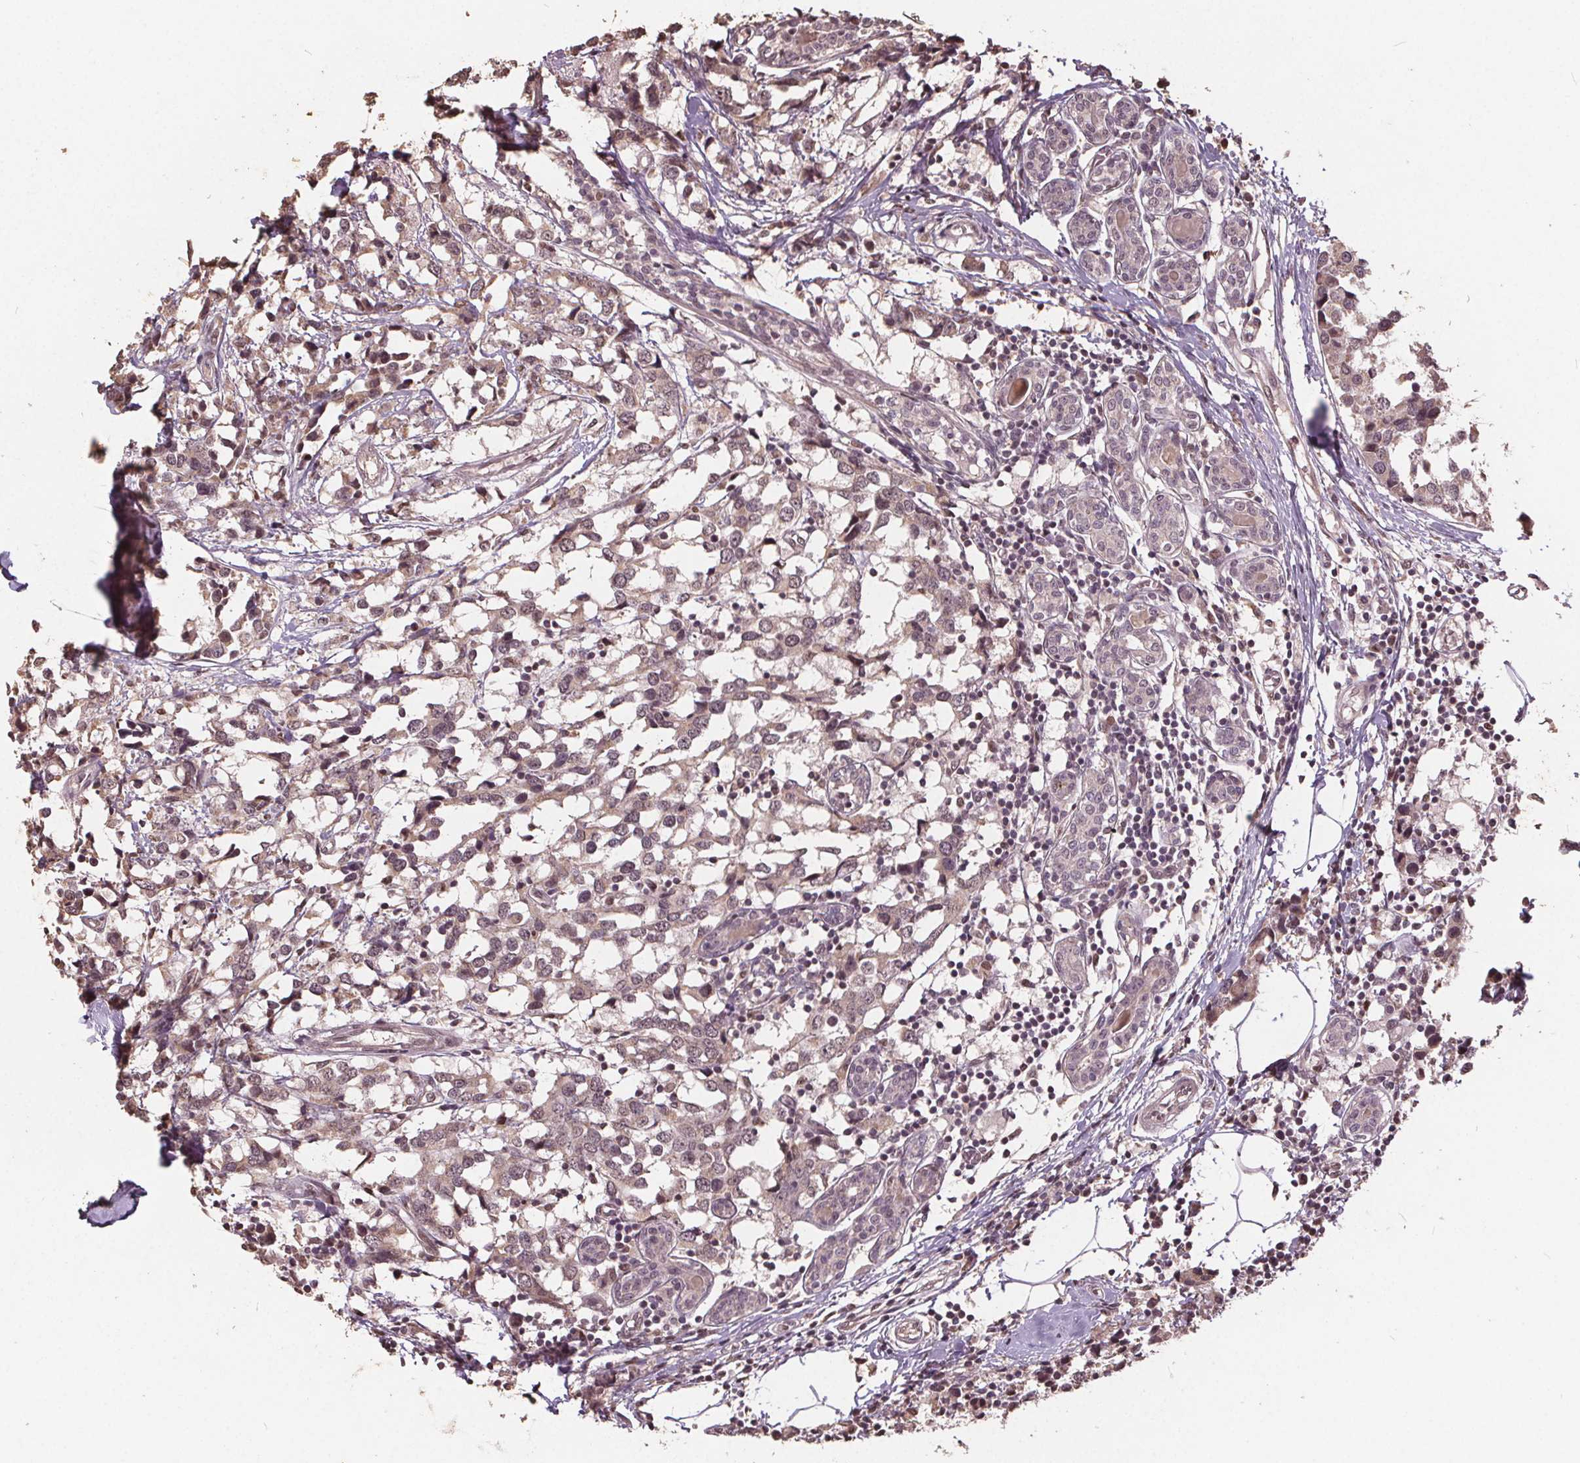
{"staining": {"intensity": "weak", "quantity": "25%-75%", "location": "cytoplasmic/membranous,nuclear"}, "tissue": "breast cancer", "cell_type": "Tumor cells", "image_type": "cancer", "snomed": [{"axis": "morphology", "description": "Lobular carcinoma"}, {"axis": "topography", "description": "Breast"}], "caption": "IHC (DAB) staining of human breast cancer displays weak cytoplasmic/membranous and nuclear protein expression in about 25%-75% of tumor cells.", "gene": "DNMT3B", "patient": {"sex": "female", "age": 59}}